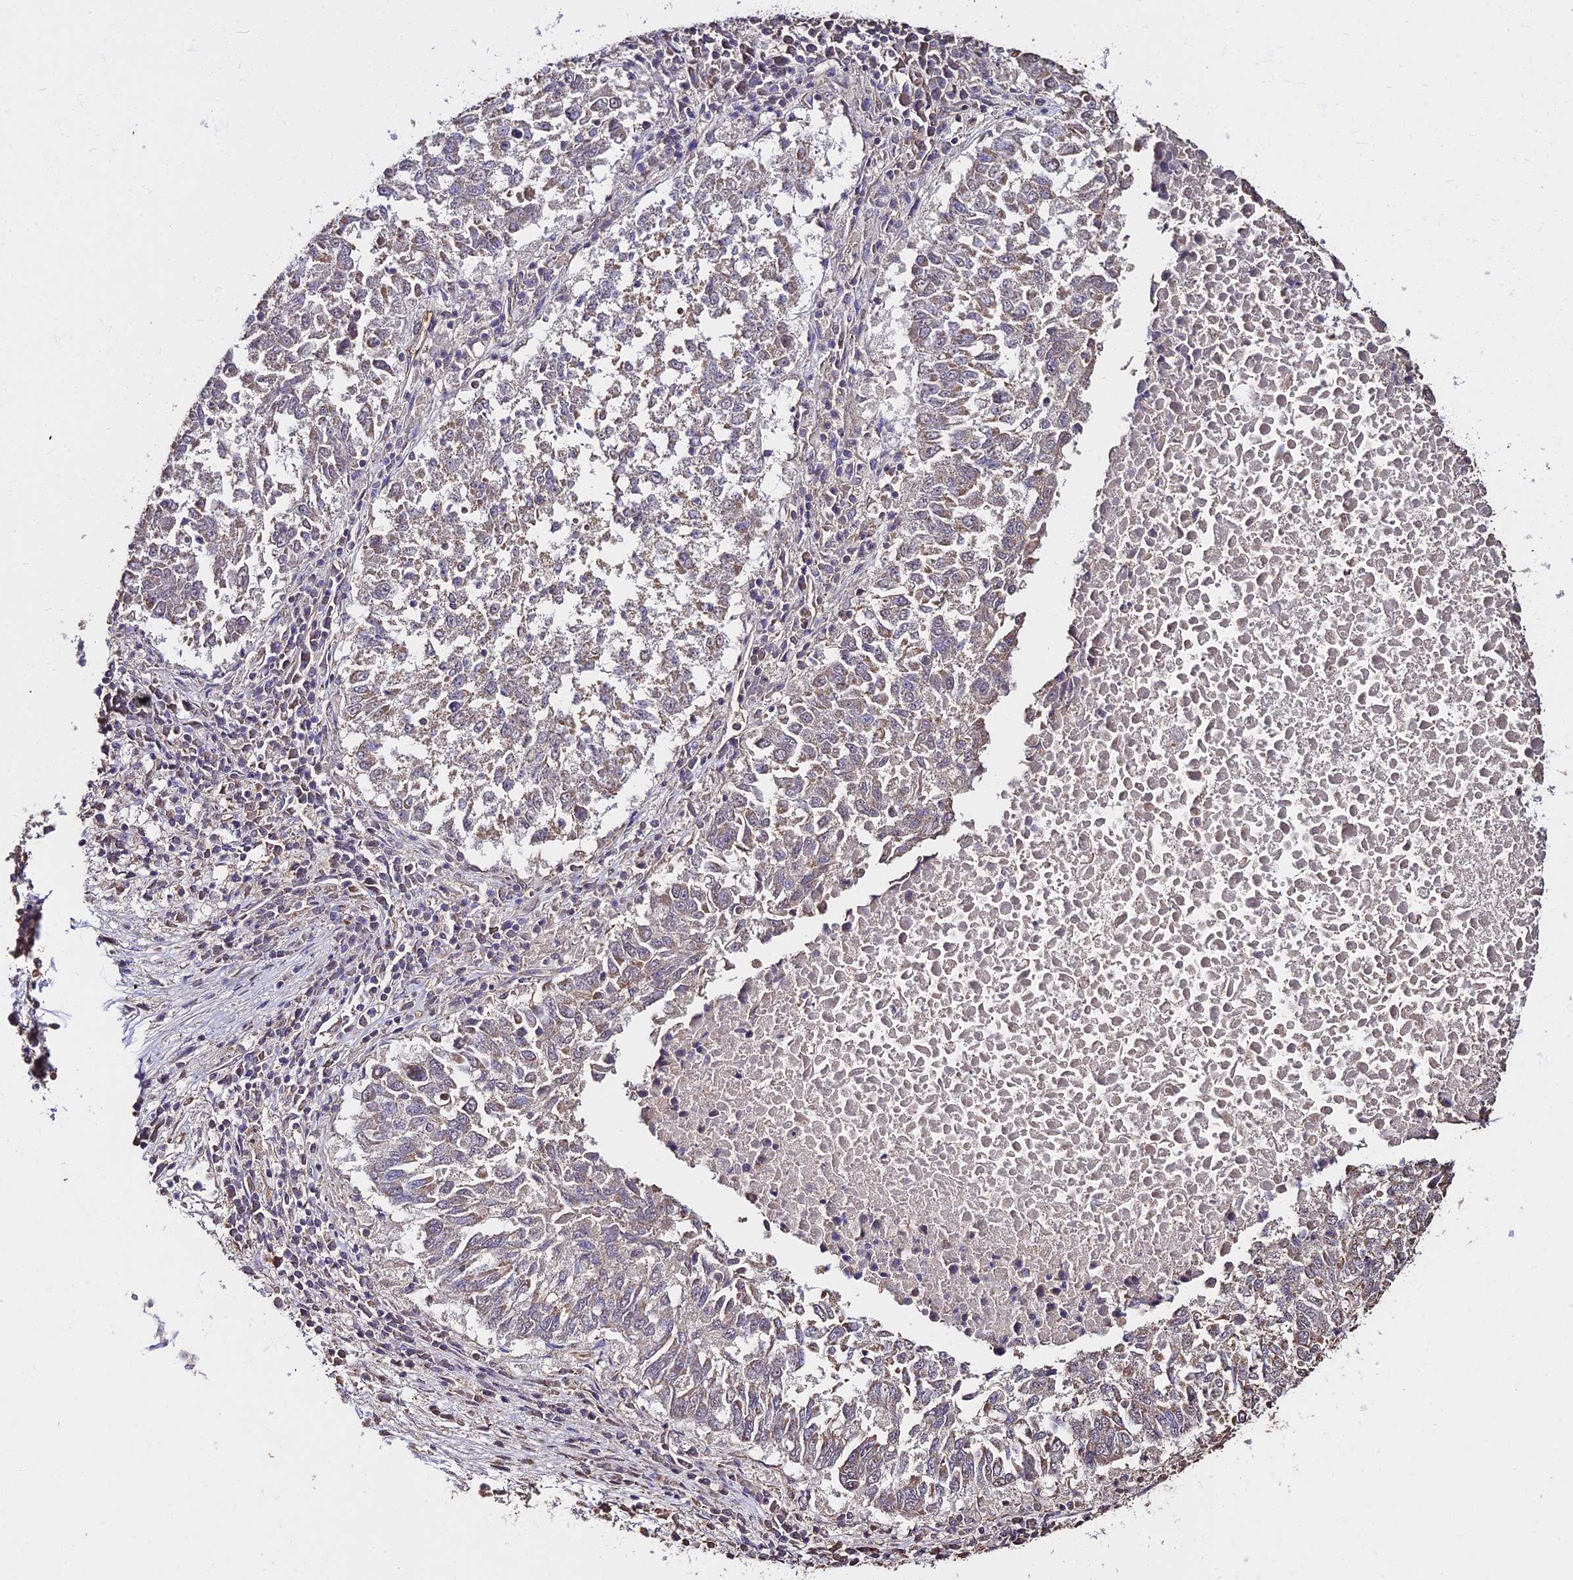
{"staining": {"intensity": "weak", "quantity": "25%-75%", "location": "cytoplasmic/membranous"}, "tissue": "lung cancer", "cell_type": "Tumor cells", "image_type": "cancer", "snomed": [{"axis": "morphology", "description": "Squamous cell carcinoma, NOS"}, {"axis": "topography", "description": "Lung"}], "caption": "The image exhibits immunohistochemical staining of lung cancer (squamous cell carcinoma). There is weak cytoplasmic/membranous expression is appreciated in about 25%-75% of tumor cells.", "gene": "METTL13", "patient": {"sex": "male", "age": 73}}